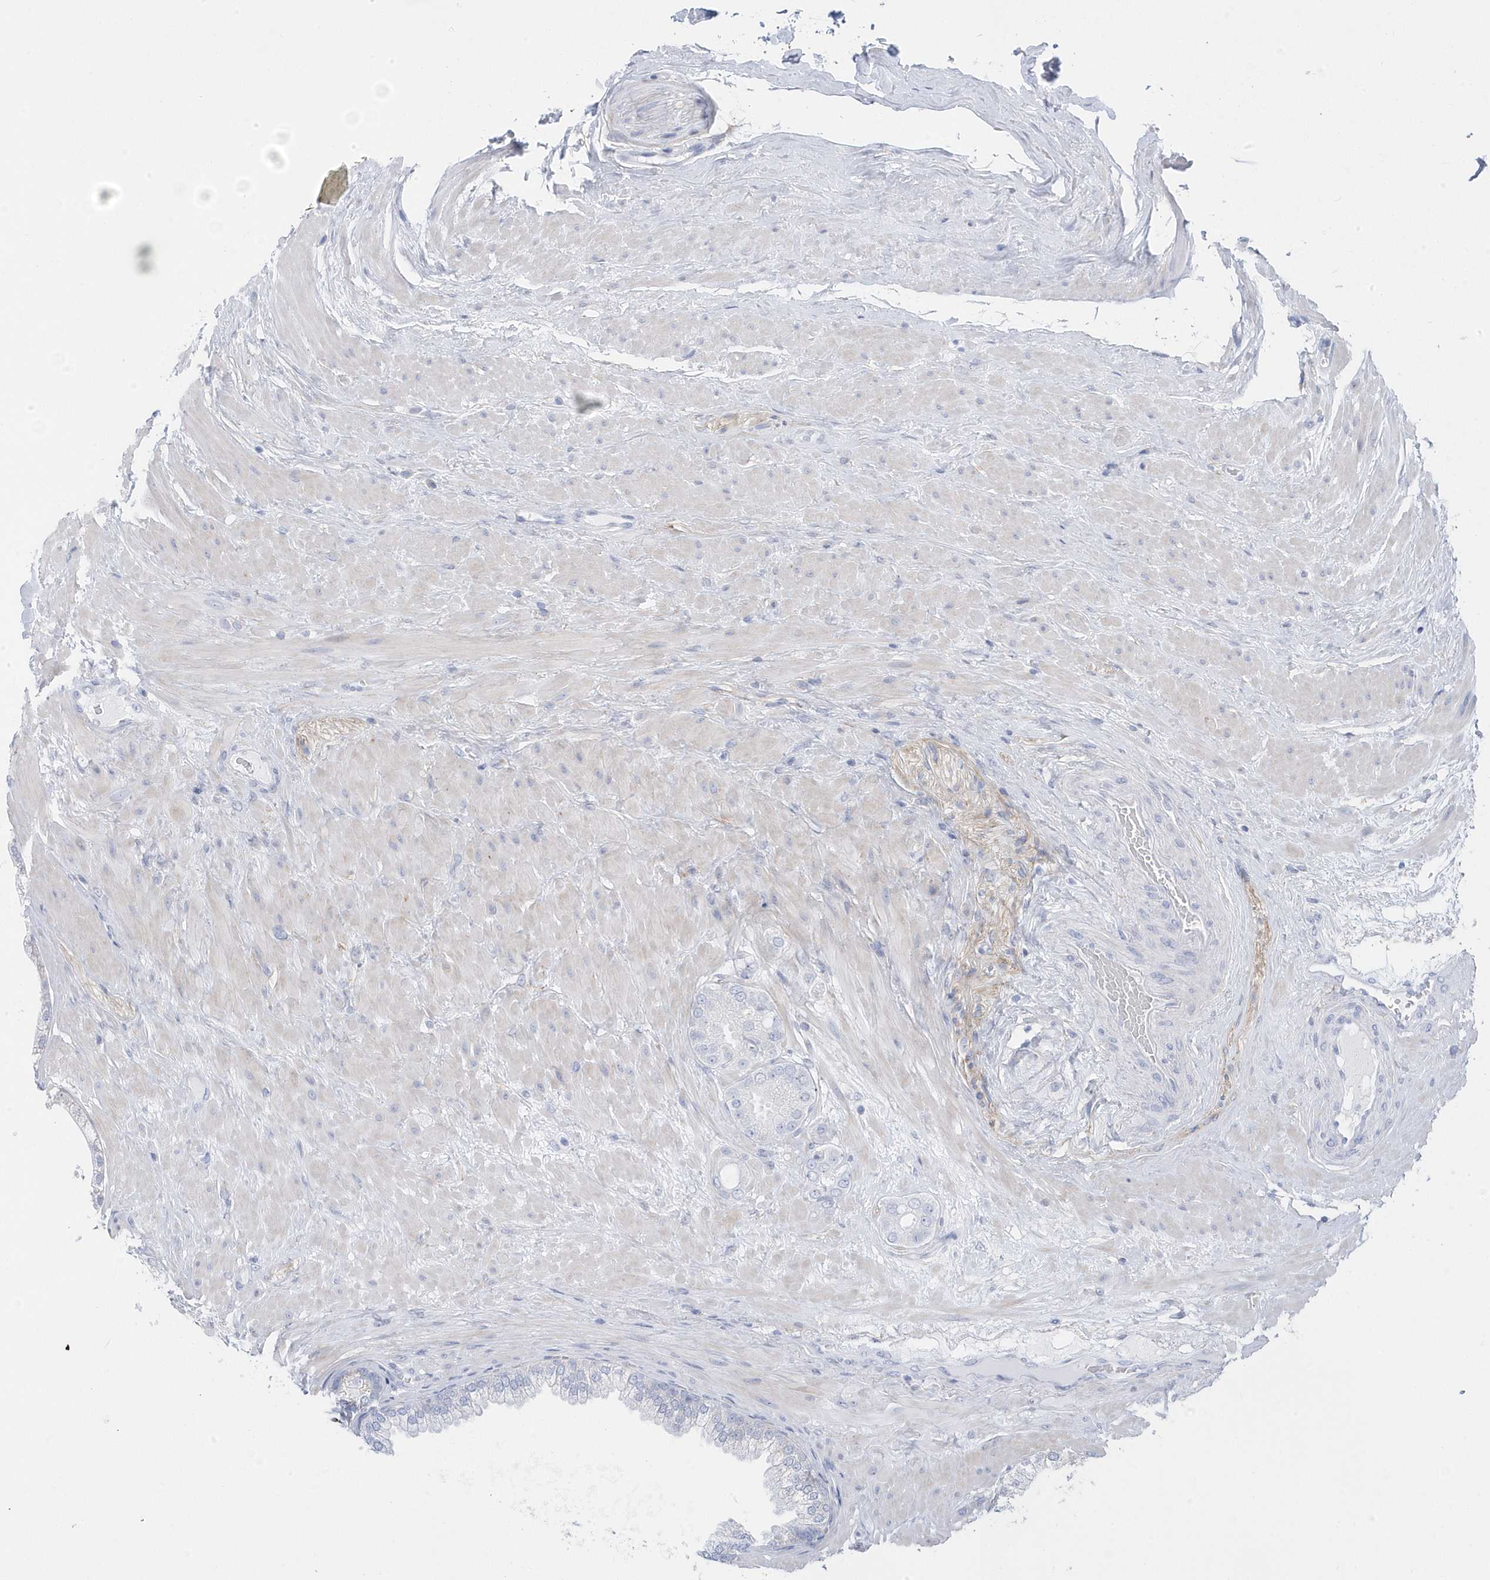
{"staining": {"intensity": "negative", "quantity": "none", "location": "none"}, "tissue": "prostate cancer", "cell_type": "Tumor cells", "image_type": "cancer", "snomed": [{"axis": "morphology", "description": "Adenocarcinoma, Low grade"}, {"axis": "topography", "description": "Prostate"}], "caption": "Protein analysis of prostate cancer (adenocarcinoma (low-grade)) exhibits no significant positivity in tumor cells. (DAB immunohistochemistry (IHC), high magnification).", "gene": "ANAPC1", "patient": {"sex": "male", "age": 63}}